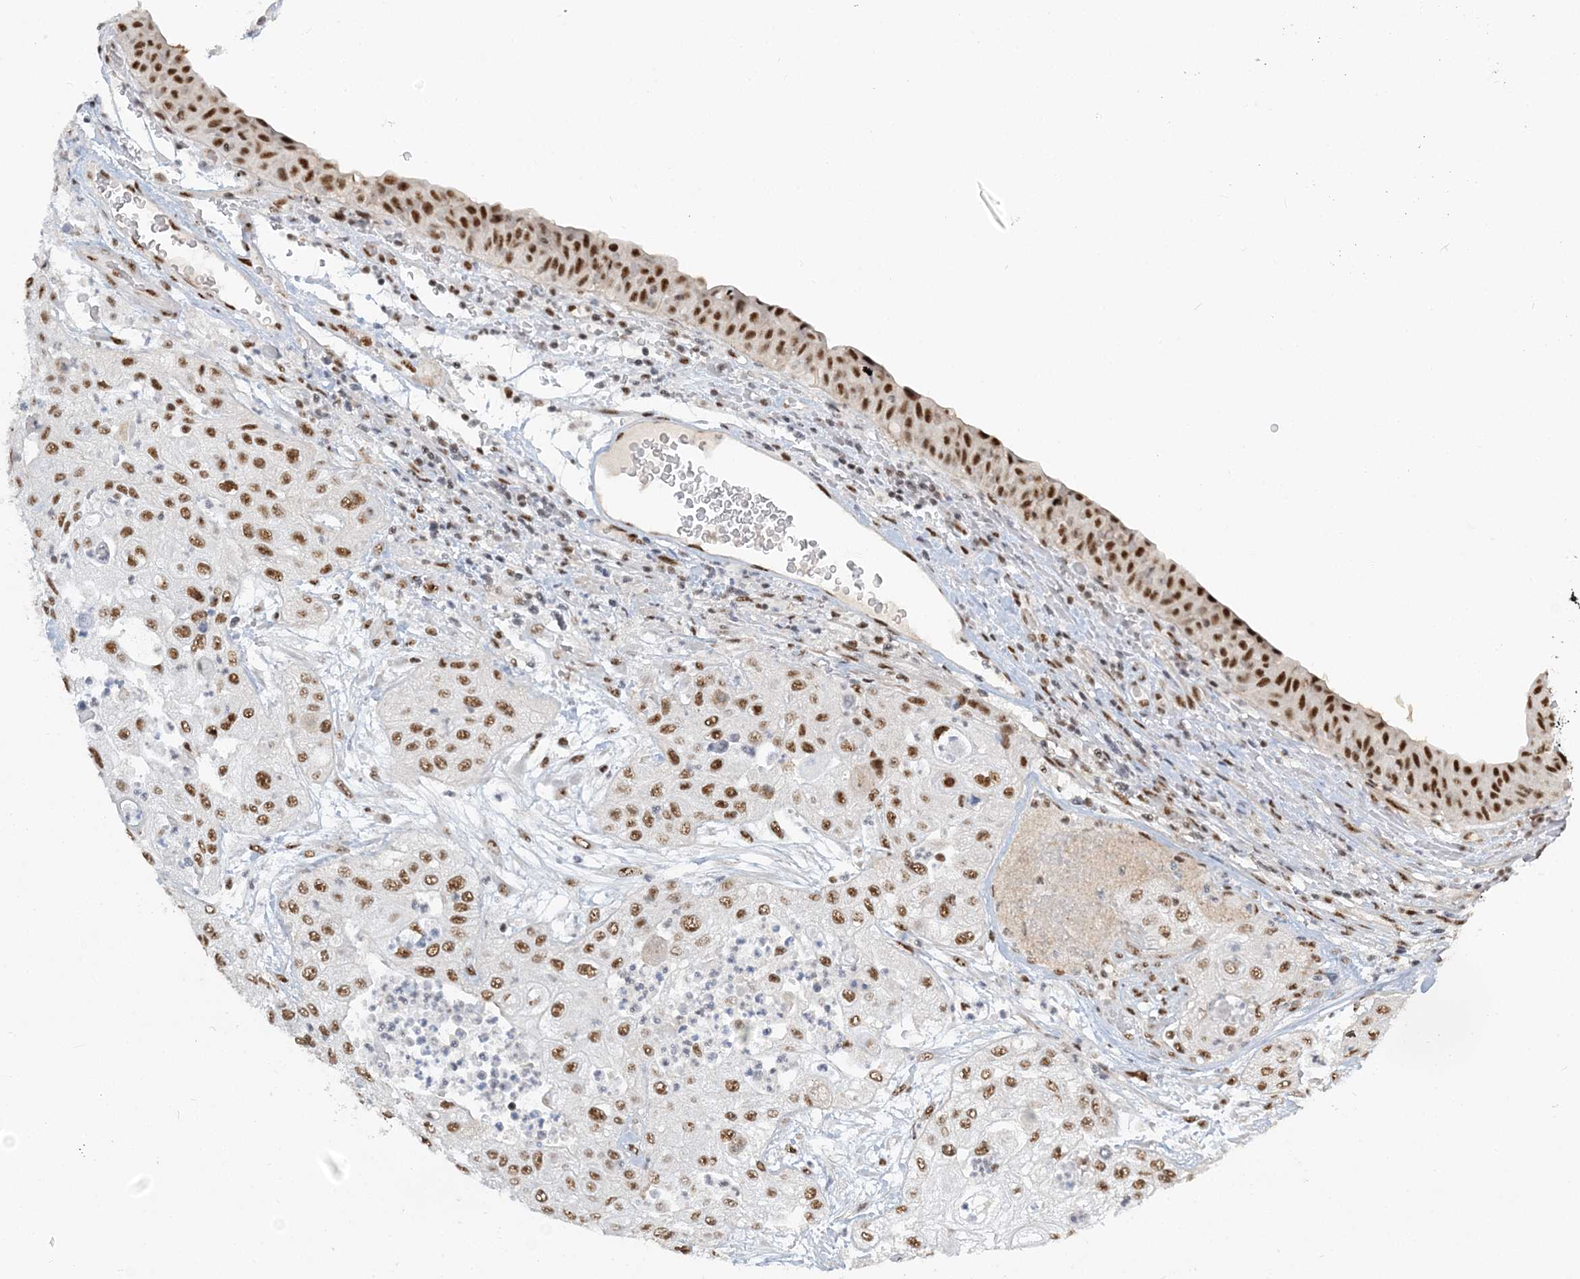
{"staining": {"intensity": "moderate", "quantity": ">75%", "location": "nuclear"}, "tissue": "urothelial cancer", "cell_type": "Tumor cells", "image_type": "cancer", "snomed": [{"axis": "morphology", "description": "Urothelial carcinoma, High grade"}, {"axis": "topography", "description": "Urinary bladder"}], "caption": "Immunohistochemical staining of human high-grade urothelial carcinoma exhibits medium levels of moderate nuclear protein expression in about >75% of tumor cells.", "gene": "PLRG1", "patient": {"sex": "female", "age": 79}}